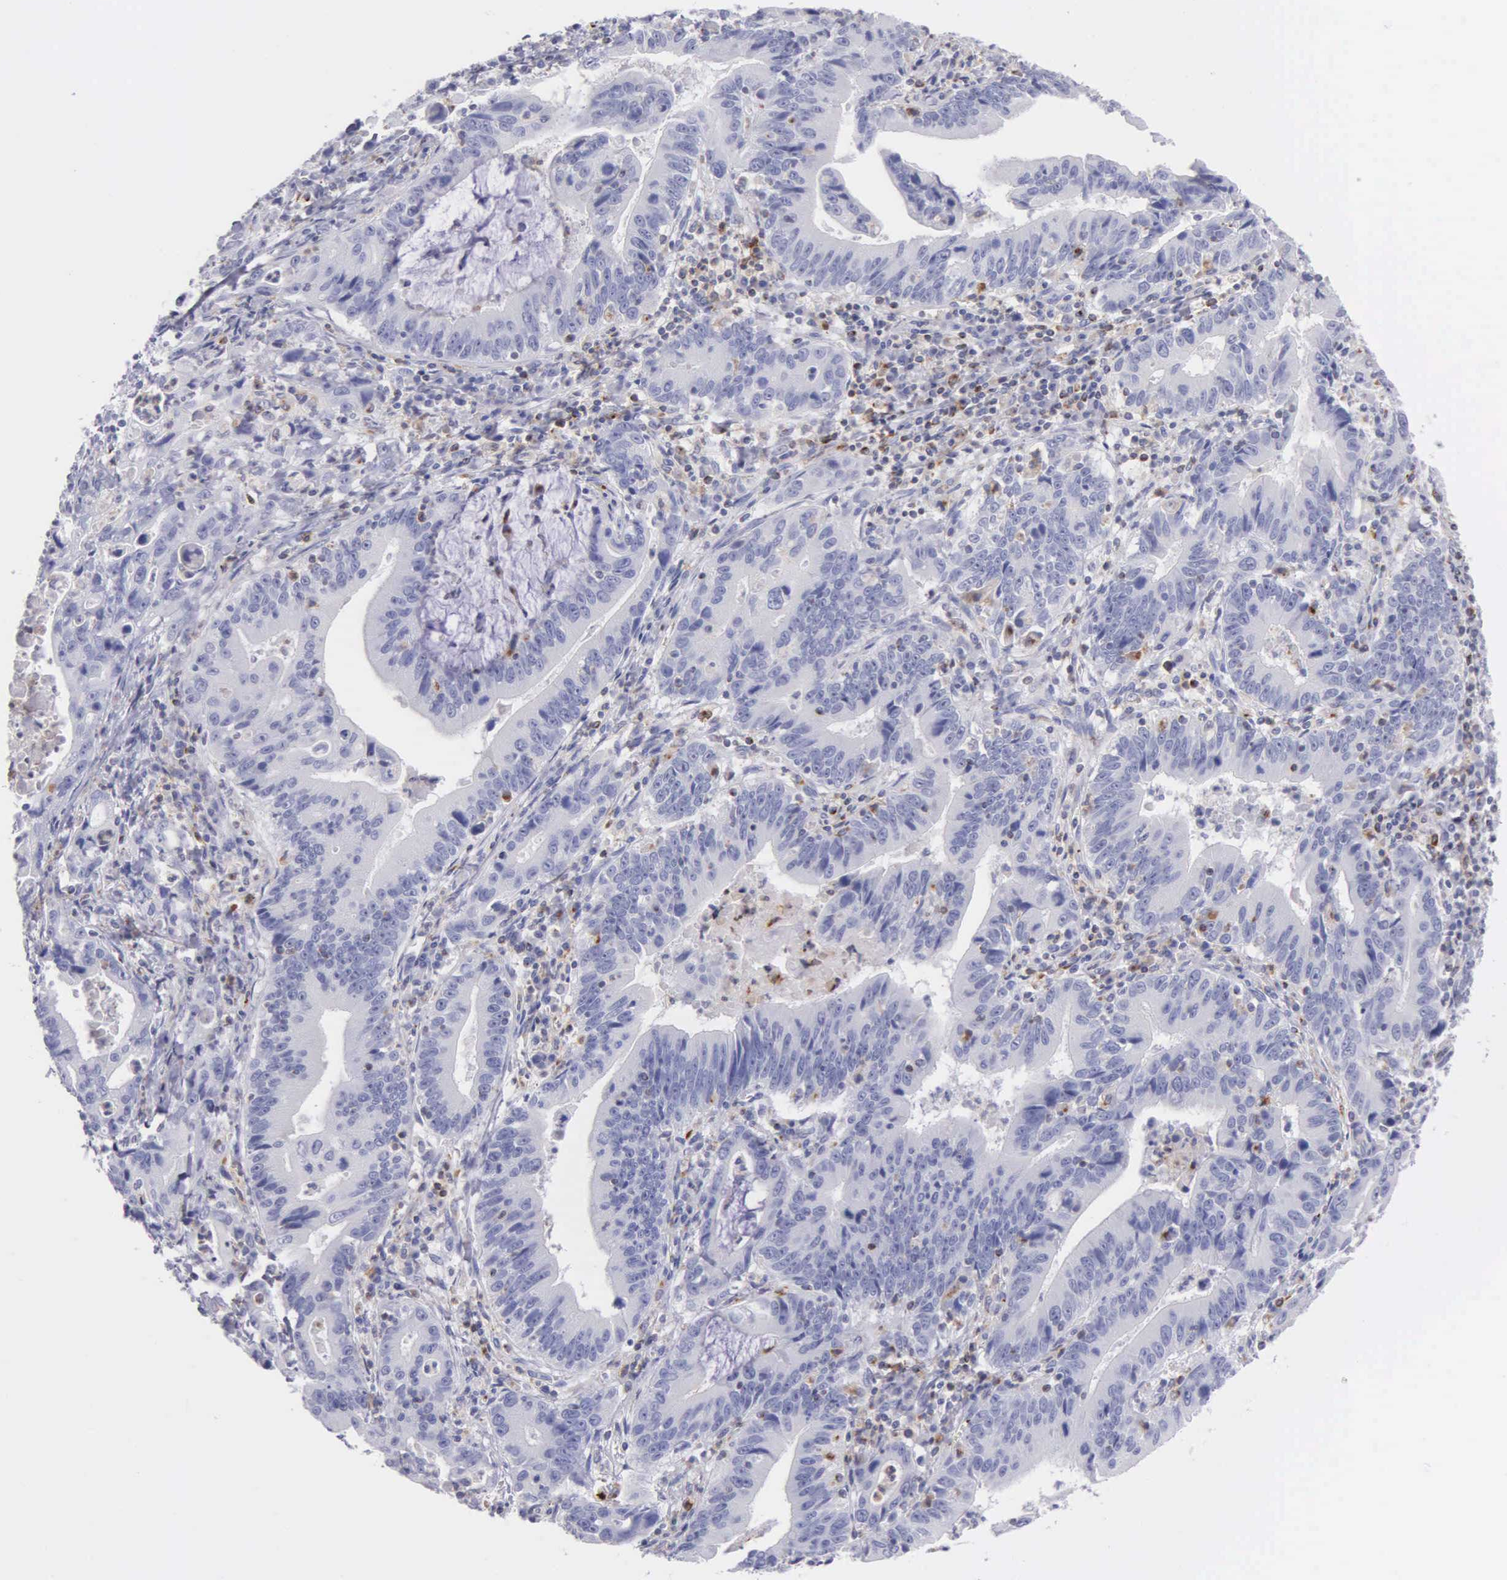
{"staining": {"intensity": "negative", "quantity": "none", "location": "none"}, "tissue": "stomach cancer", "cell_type": "Tumor cells", "image_type": "cancer", "snomed": [{"axis": "morphology", "description": "Adenocarcinoma, NOS"}, {"axis": "topography", "description": "Stomach, upper"}], "caption": "DAB immunohistochemical staining of human stomach cancer displays no significant staining in tumor cells.", "gene": "SRGN", "patient": {"sex": "male", "age": 63}}